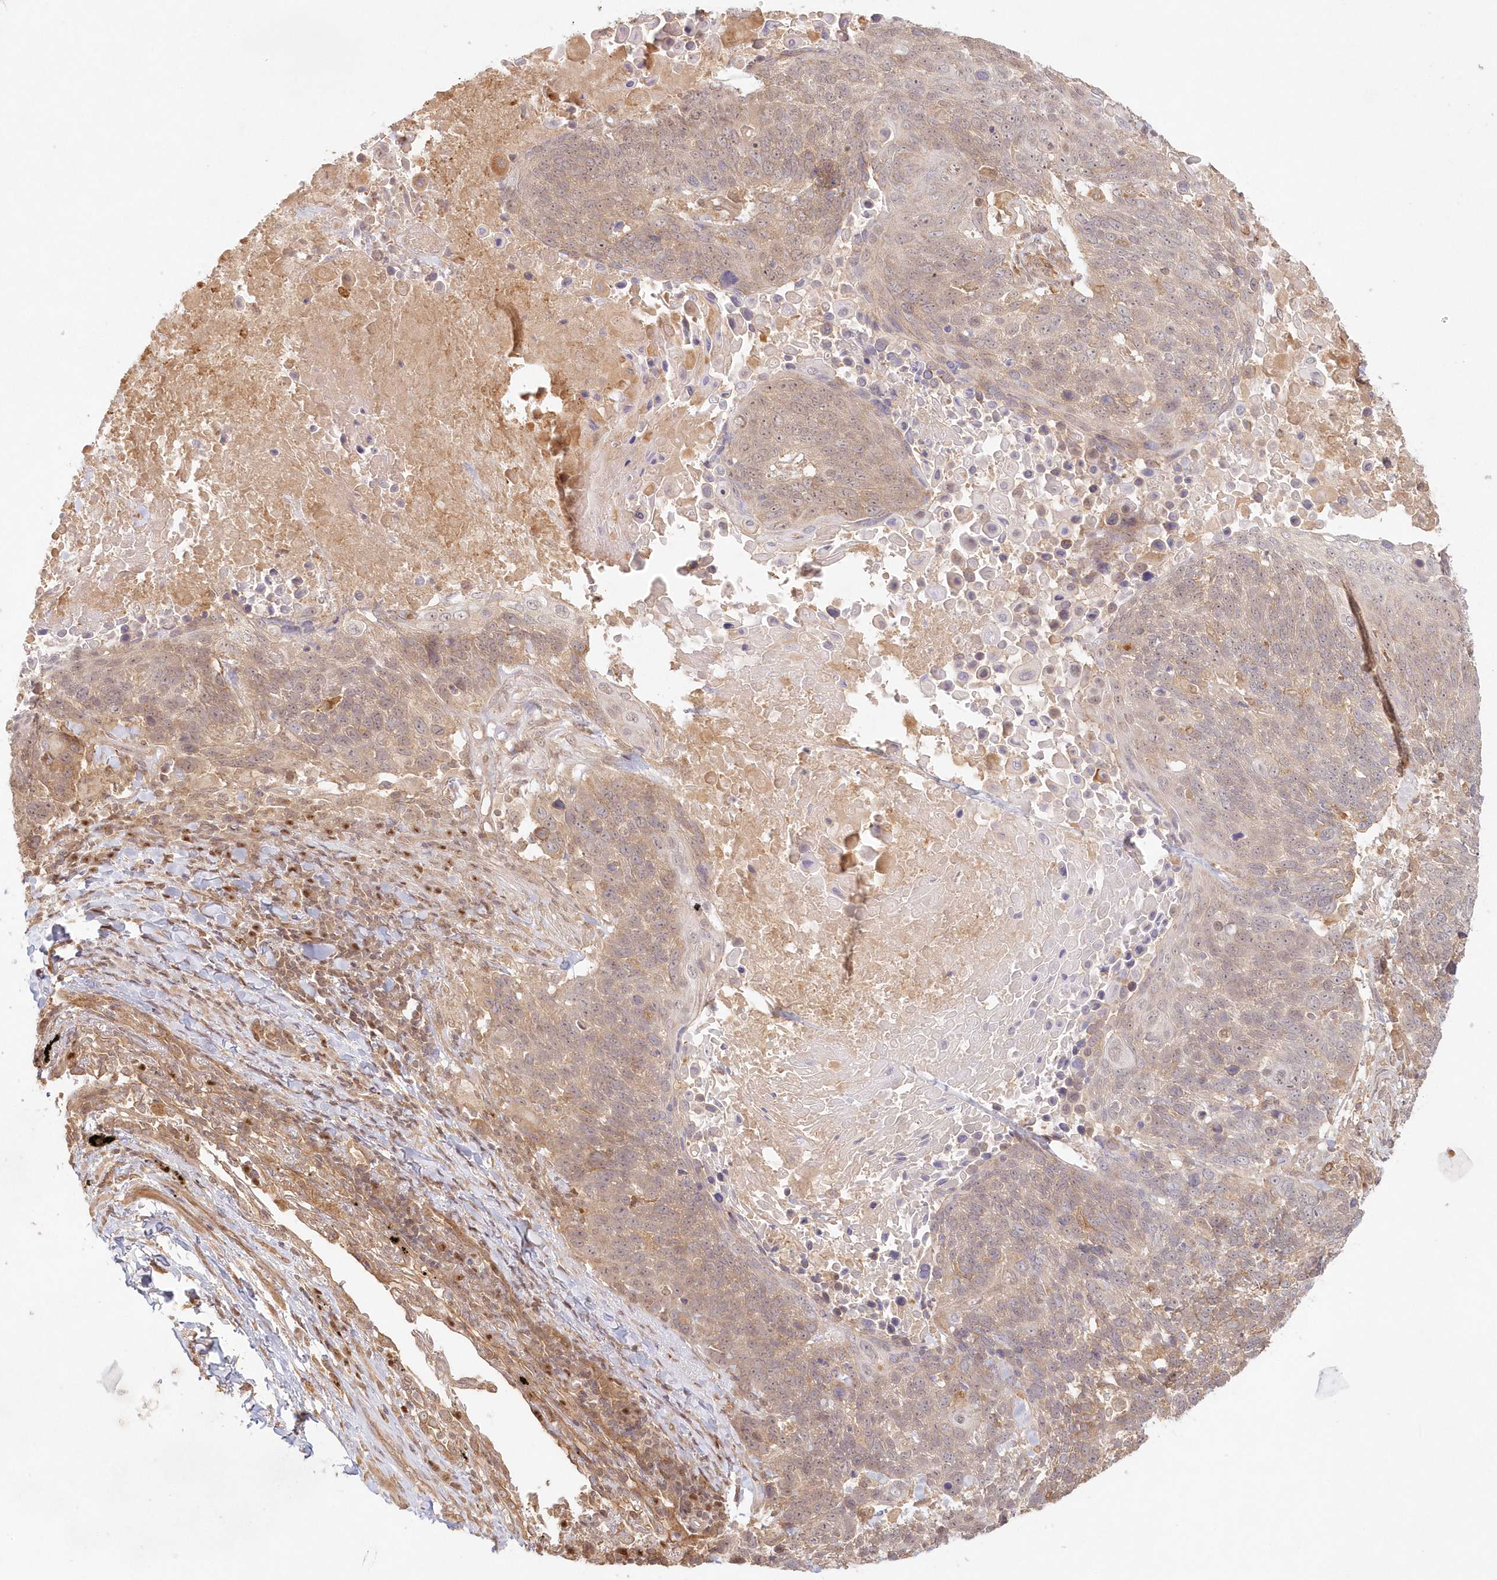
{"staining": {"intensity": "weak", "quantity": "25%-75%", "location": "cytoplasmic/membranous"}, "tissue": "lung cancer", "cell_type": "Tumor cells", "image_type": "cancer", "snomed": [{"axis": "morphology", "description": "Squamous cell carcinoma, NOS"}, {"axis": "topography", "description": "Lung"}], "caption": "A brown stain labels weak cytoplasmic/membranous positivity of a protein in lung cancer tumor cells.", "gene": "KIAA0232", "patient": {"sex": "male", "age": 66}}